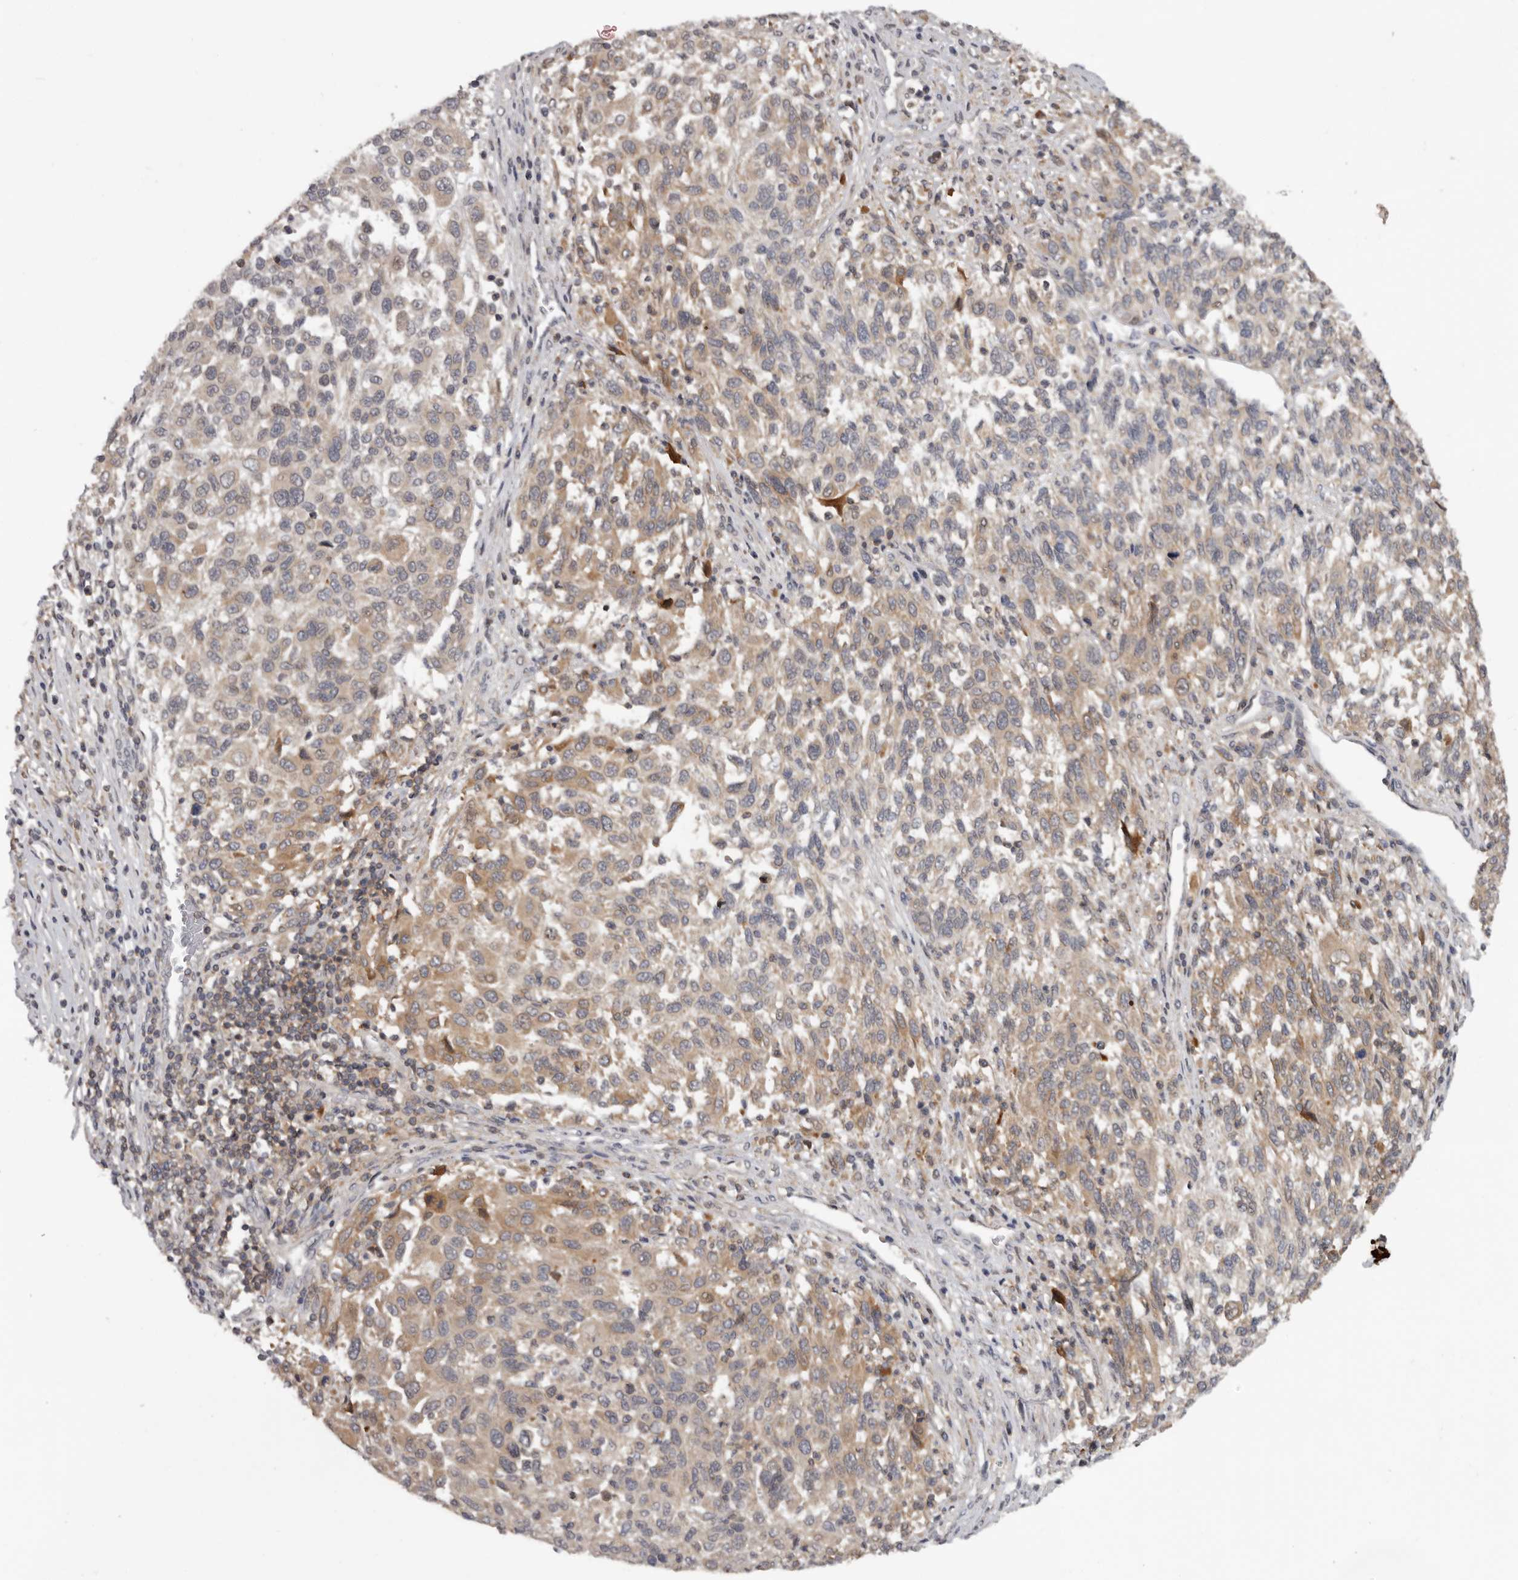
{"staining": {"intensity": "weak", "quantity": ">75%", "location": "cytoplasmic/membranous"}, "tissue": "melanoma", "cell_type": "Tumor cells", "image_type": "cancer", "snomed": [{"axis": "morphology", "description": "Malignant melanoma, Metastatic site"}, {"axis": "topography", "description": "Lymph node"}], "caption": "The immunohistochemical stain shows weak cytoplasmic/membranous expression in tumor cells of malignant melanoma (metastatic site) tissue. Nuclei are stained in blue.", "gene": "ANKRD44", "patient": {"sex": "male", "age": 61}}